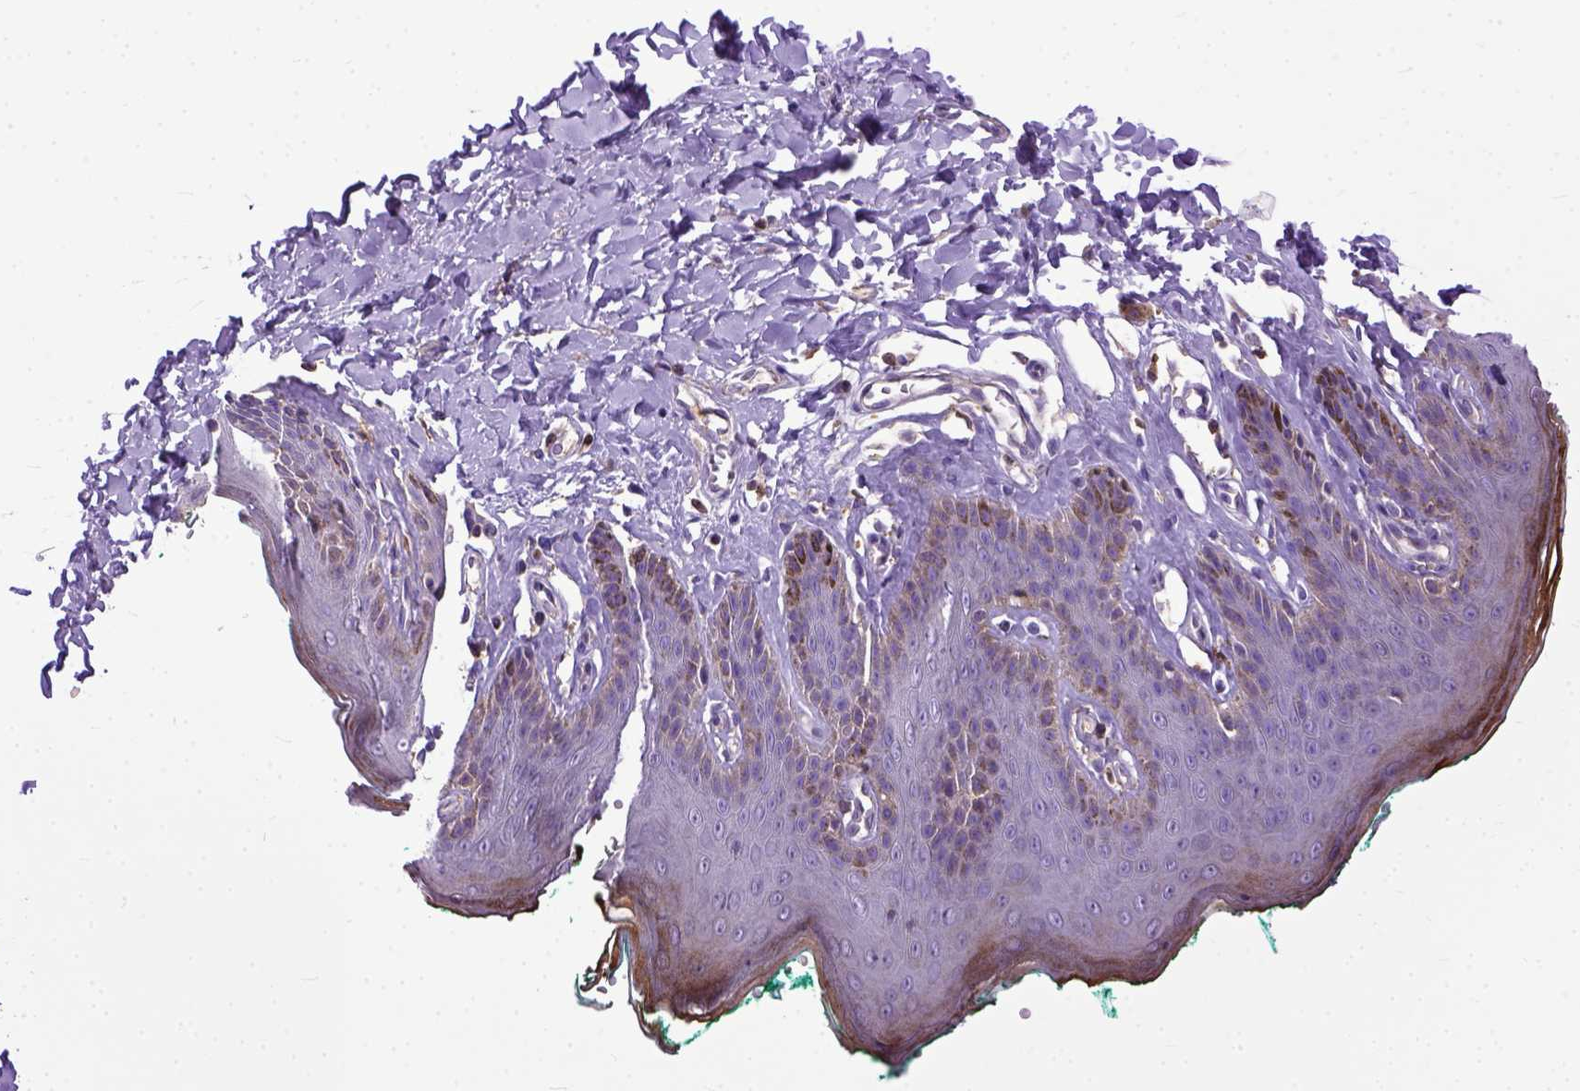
{"staining": {"intensity": "moderate", "quantity": "<25%", "location": "cytoplasmic/membranous"}, "tissue": "skin", "cell_type": "Epidermal cells", "image_type": "normal", "snomed": [{"axis": "morphology", "description": "Normal tissue, NOS"}, {"axis": "topography", "description": "Vulva"}, {"axis": "topography", "description": "Peripheral nerve tissue"}], "caption": "An immunohistochemistry micrograph of benign tissue is shown. Protein staining in brown highlights moderate cytoplasmic/membranous positivity in skin within epidermal cells.", "gene": "NAMPT", "patient": {"sex": "female", "age": 66}}